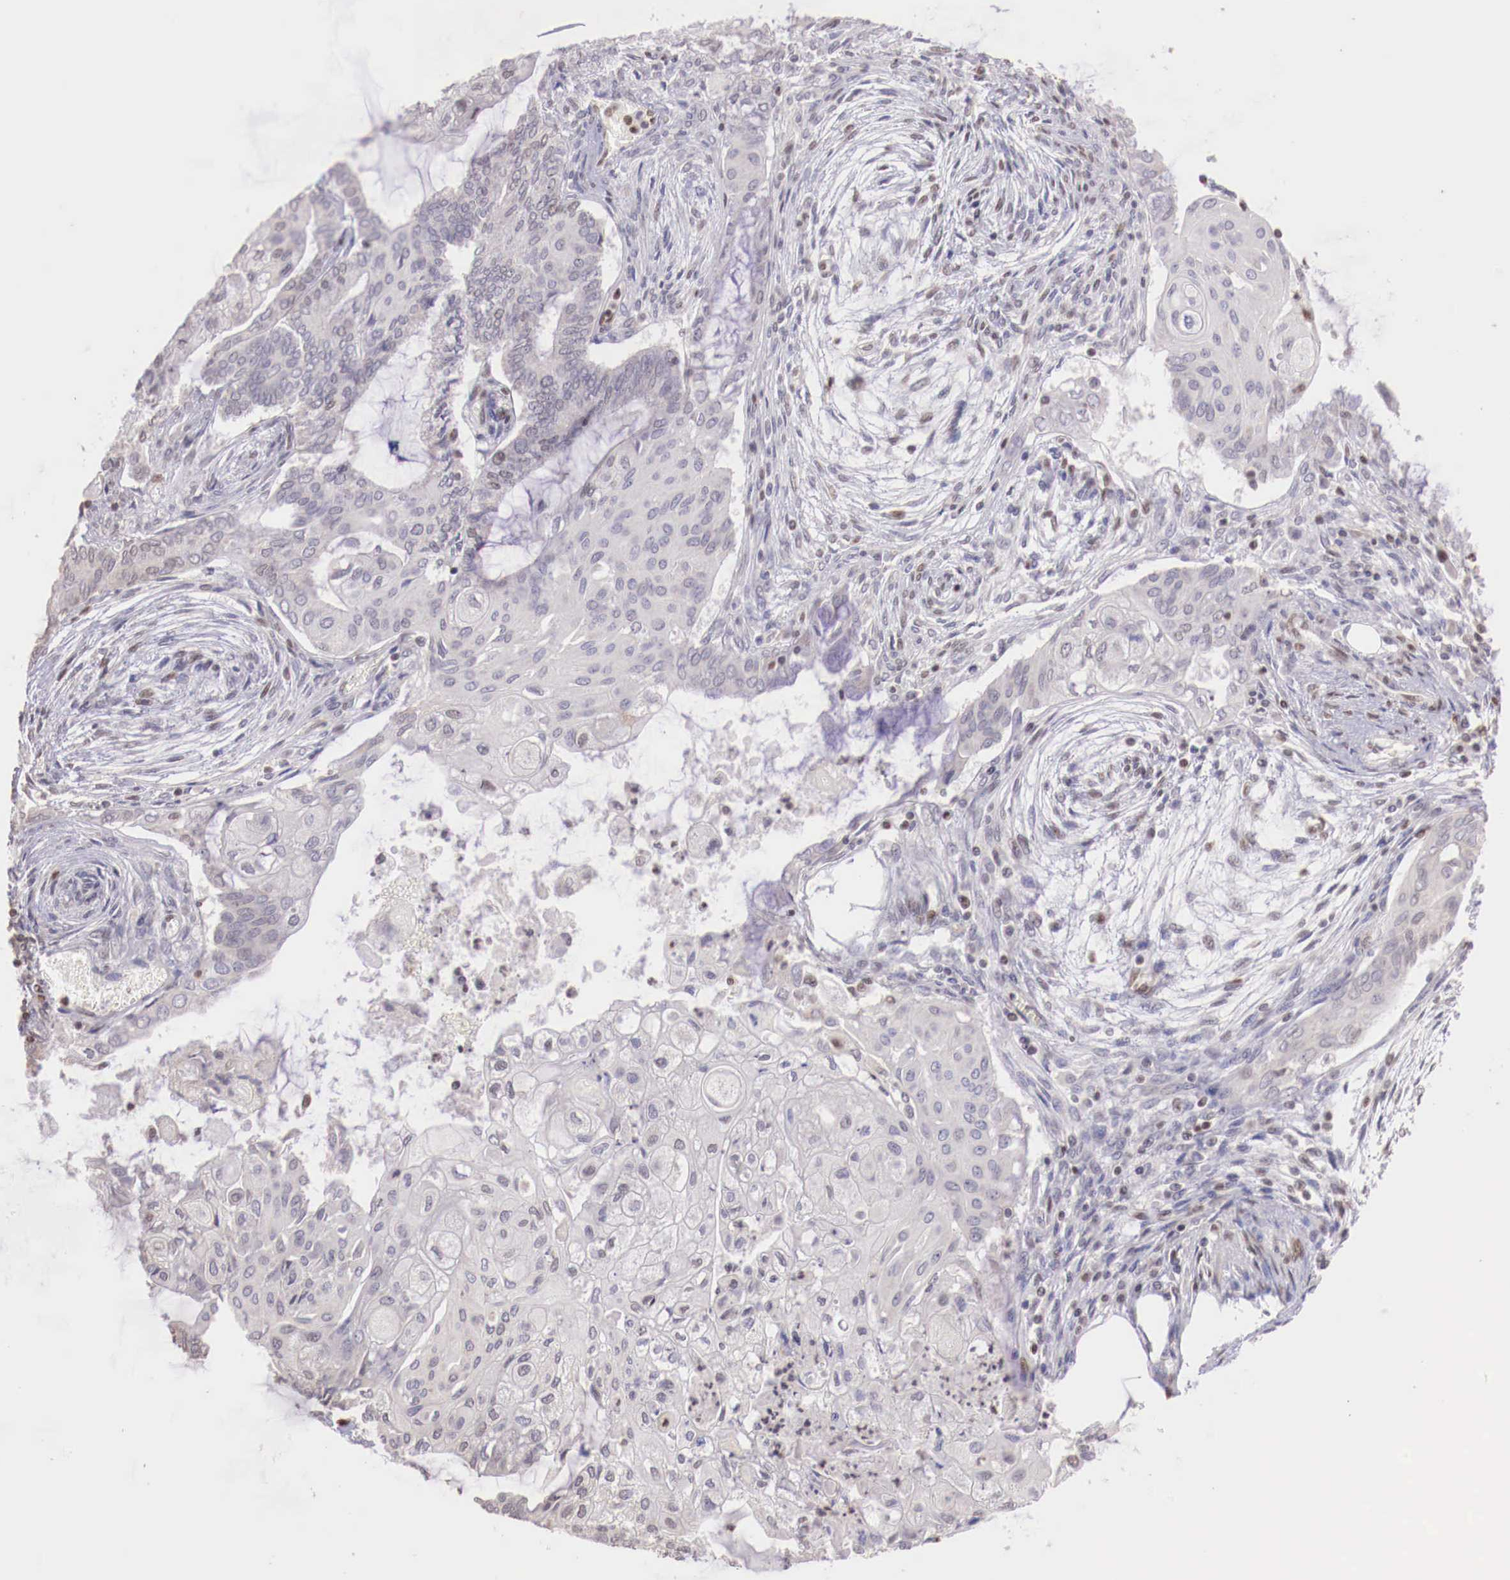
{"staining": {"intensity": "negative", "quantity": "none", "location": "none"}, "tissue": "endometrial cancer", "cell_type": "Tumor cells", "image_type": "cancer", "snomed": [{"axis": "morphology", "description": "Adenocarcinoma, NOS"}, {"axis": "topography", "description": "Endometrium"}], "caption": "Micrograph shows no protein staining in tumor cells of endometrial cancer (adenocarcinoma) tissue.", "gene": "SP1", "patient": {"sex": "female", "age": 79}}